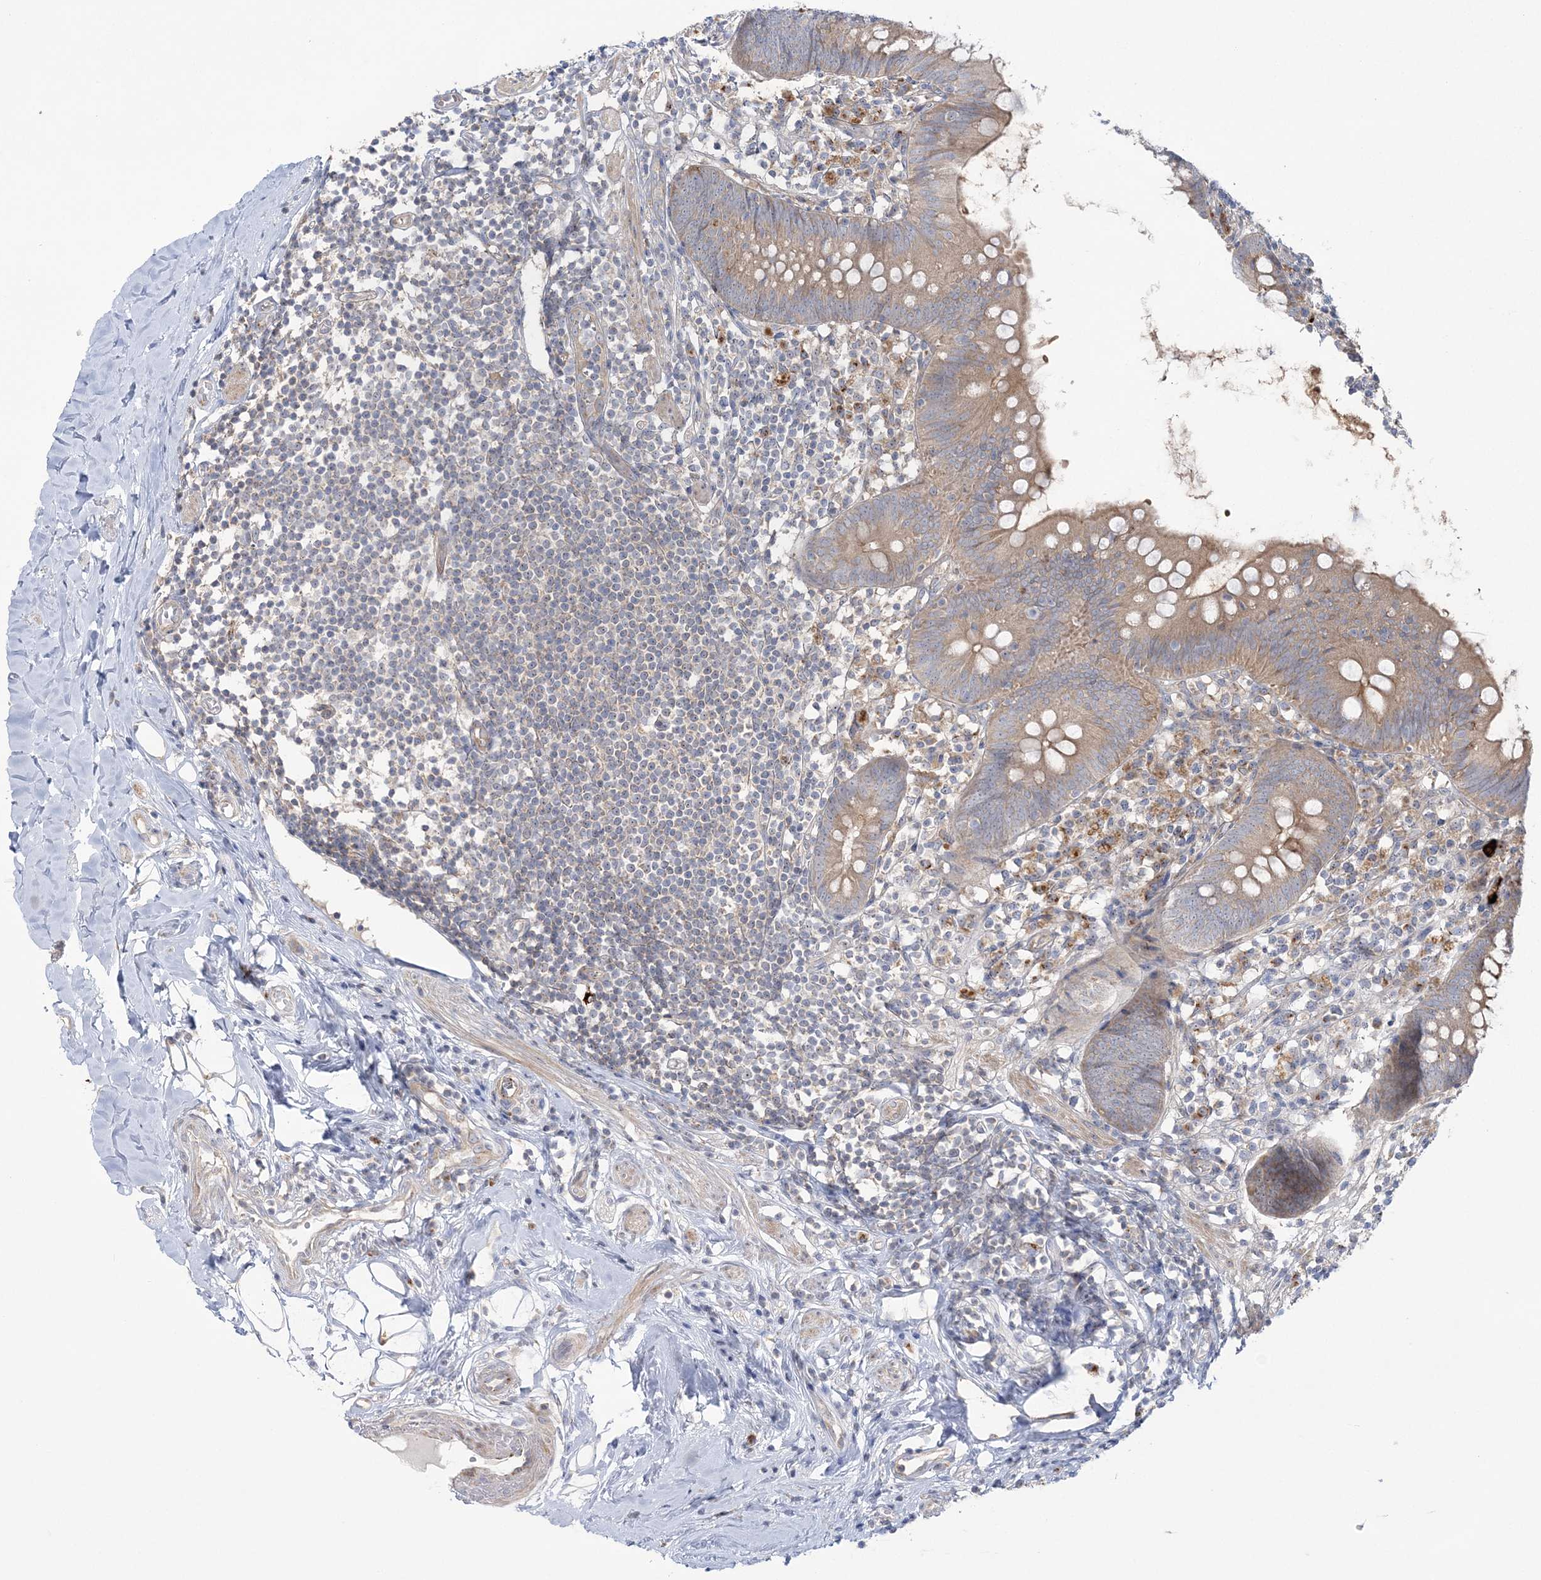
{"staining": {"intensity": "moderate", "quantity": ">75%", "location": "cytoplasmic/membranous"}, "tissue": "appendix", "cell_type": "Glandular cells", "image_type": "normal", "snomed": [{"axis": "morphology", "description": "Normal tissue, NOS"}, {"axis": "topography", "description": "Appendix"}], "caption": "Glandular cells reveal medium levels of moderate cytoplasmic/membranous expression in about >75% of cells in benign appendix. The protein is shown in brown color, while the nuclei are stained blue.", "gene": "MMADHC", "patient": {"sex": "female", "age": 62}}